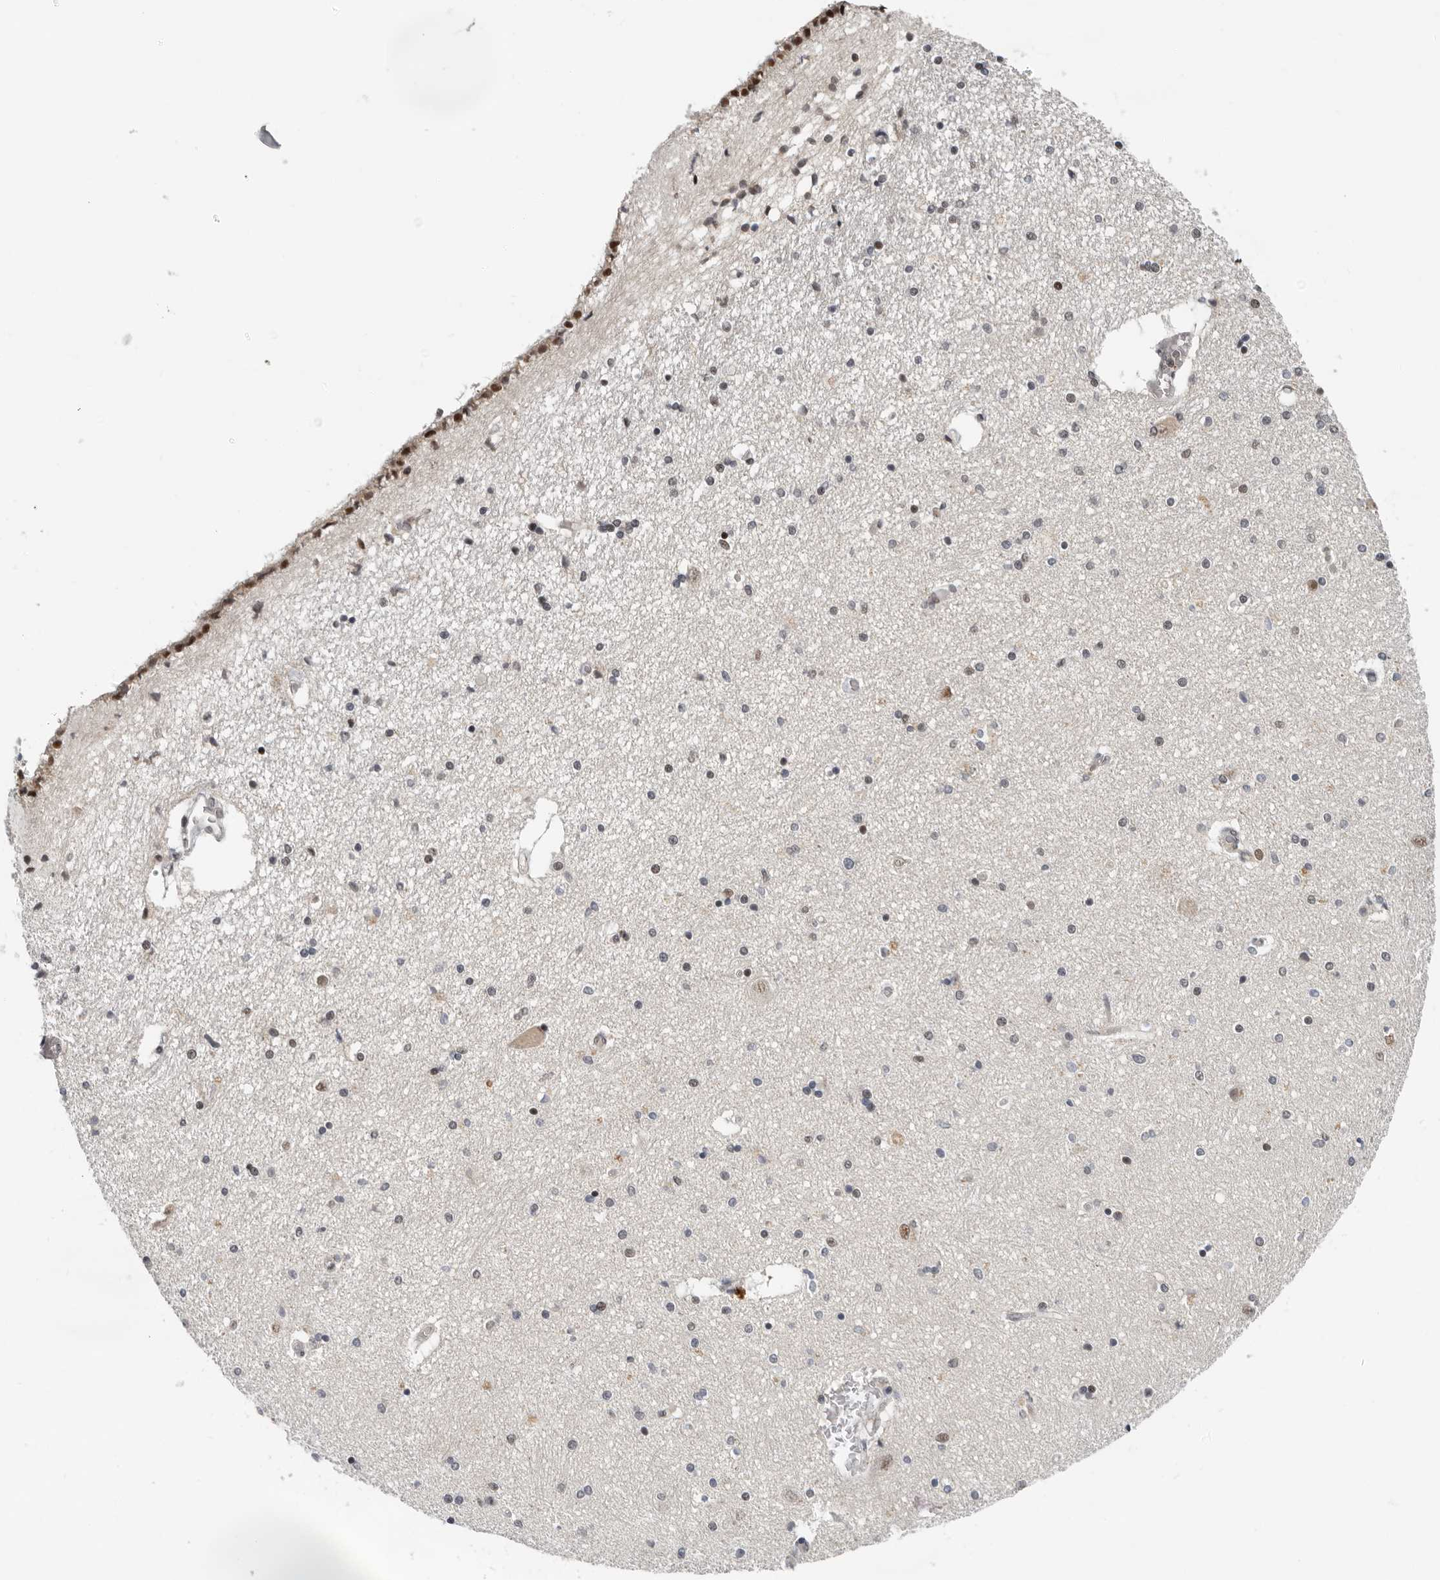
{"staining": {"intensity": "negative", "quantity": "none", "location": "none"}, "tissue": "hippocampus", "cell_type": "Glial cells", "image_type": "normal", "snomed": [{"axis": "morphology", "description": "Normal tissue, NOS"}, {"axis": "topography", "description": "Hippocampus"}], "caption": "IHC micrograph of unremarkable hippocampus: hippocampus stained with DAB shows no significant protein positivity in glial cells. (DAB (3,3'-diaminobenzidine) immunohistochemistry visualized using brightfield microscopy, high magnification).", "gene": "BRCA2", "patient": {"sex": "female", "age": 54}}